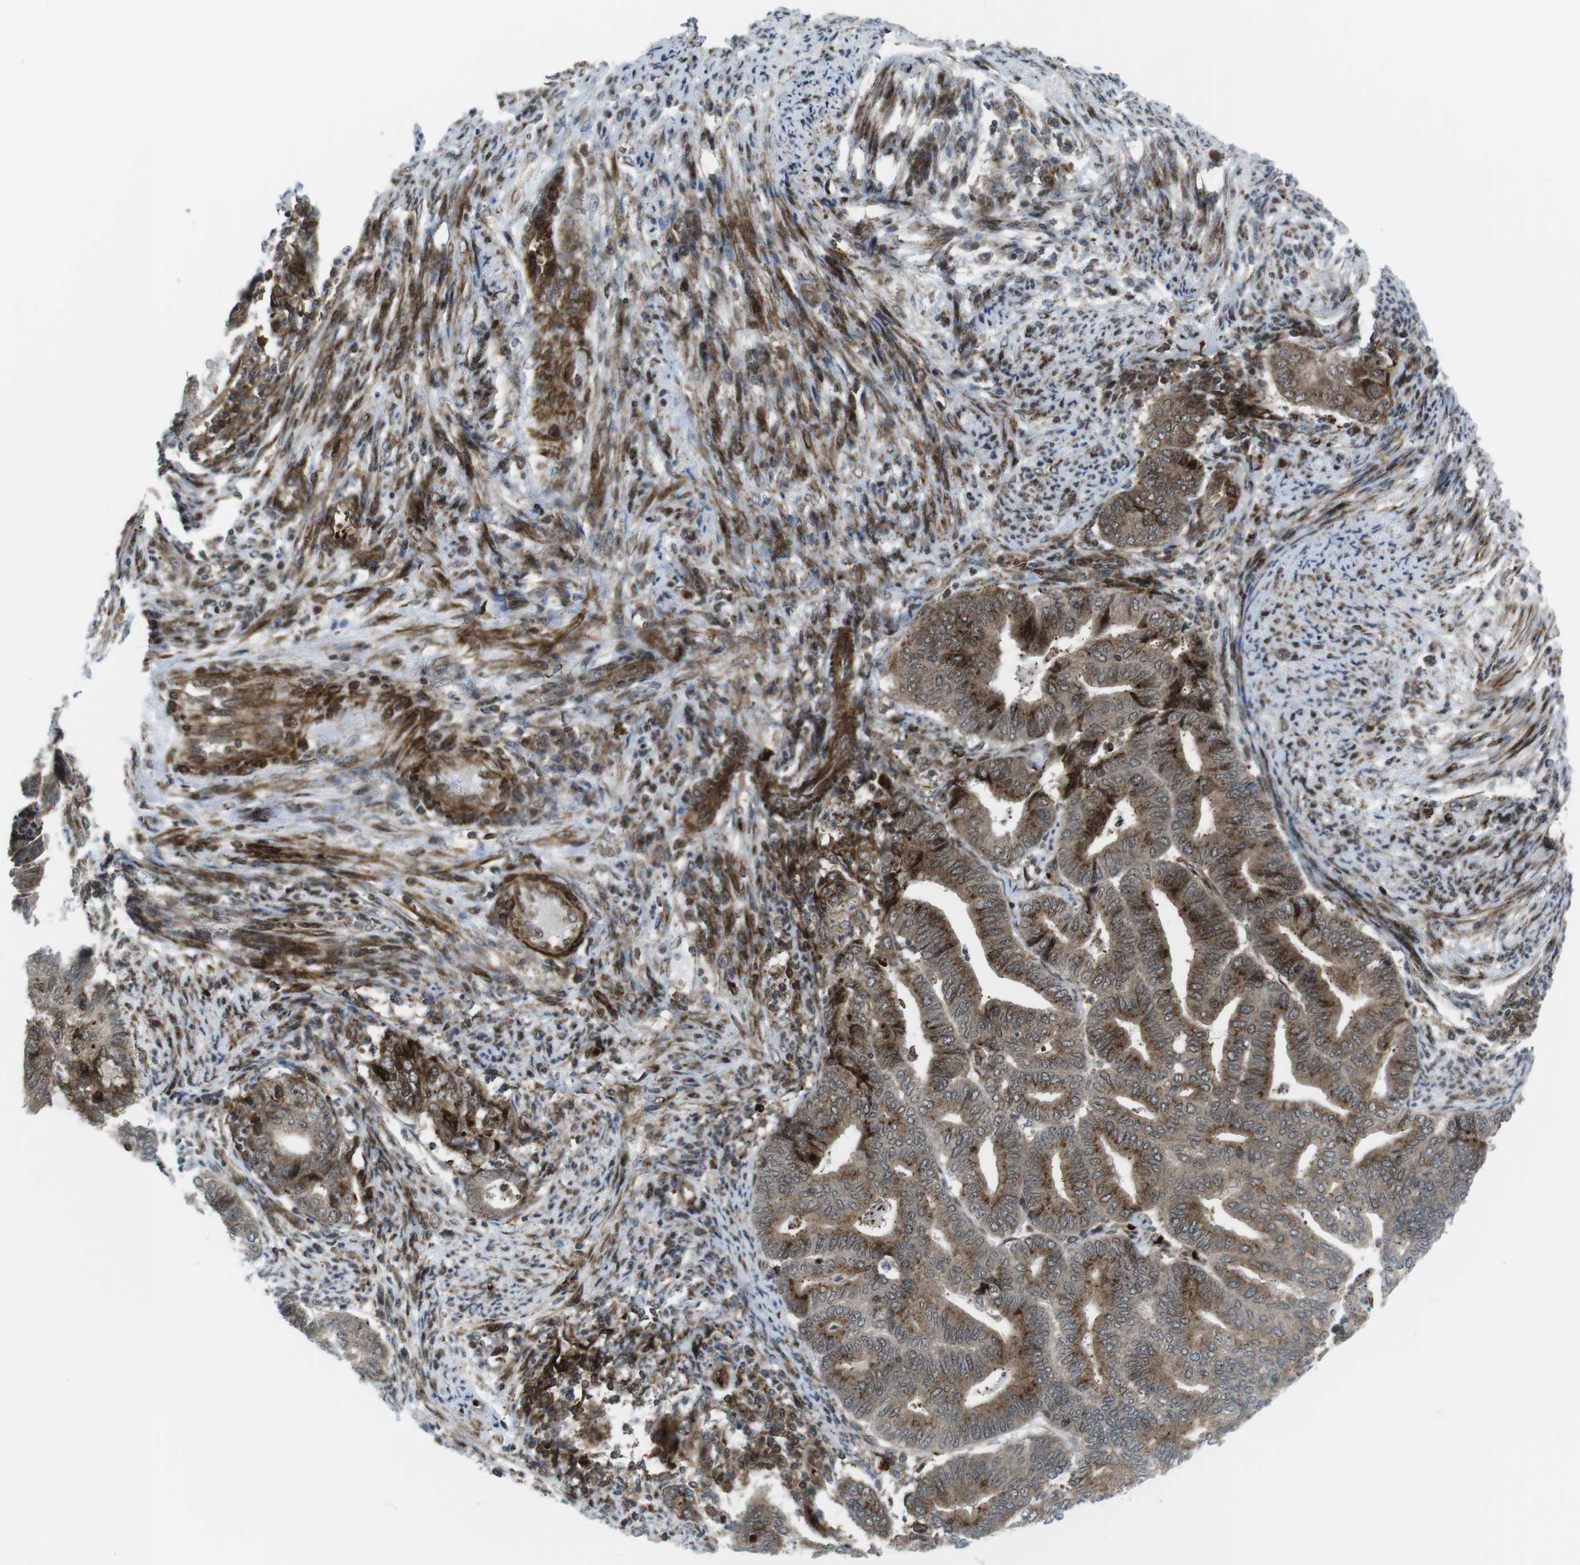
{"staining": {"intensity": "moderate", "quantity": ">75%", "location": "cytoplasmic/membranous,nuclear"}, "tissue": "endometrial cancer", "cell_type": "Tumor cells", "image_type": "cancer", "snomed": [{"axis": "morphology", "description": "Adenocarcinoma, NOS"}, {"axis": "topography", "description": "Endometrium"}], "caption": "A micrograph of human endometrial adenocarcinoma stained for a protein displays moderate cytoplasmic/membranous and nuclear brown staining in tumor cells.", "gene": "CUL7", "patient": {"sex": "female", "age": 79}}